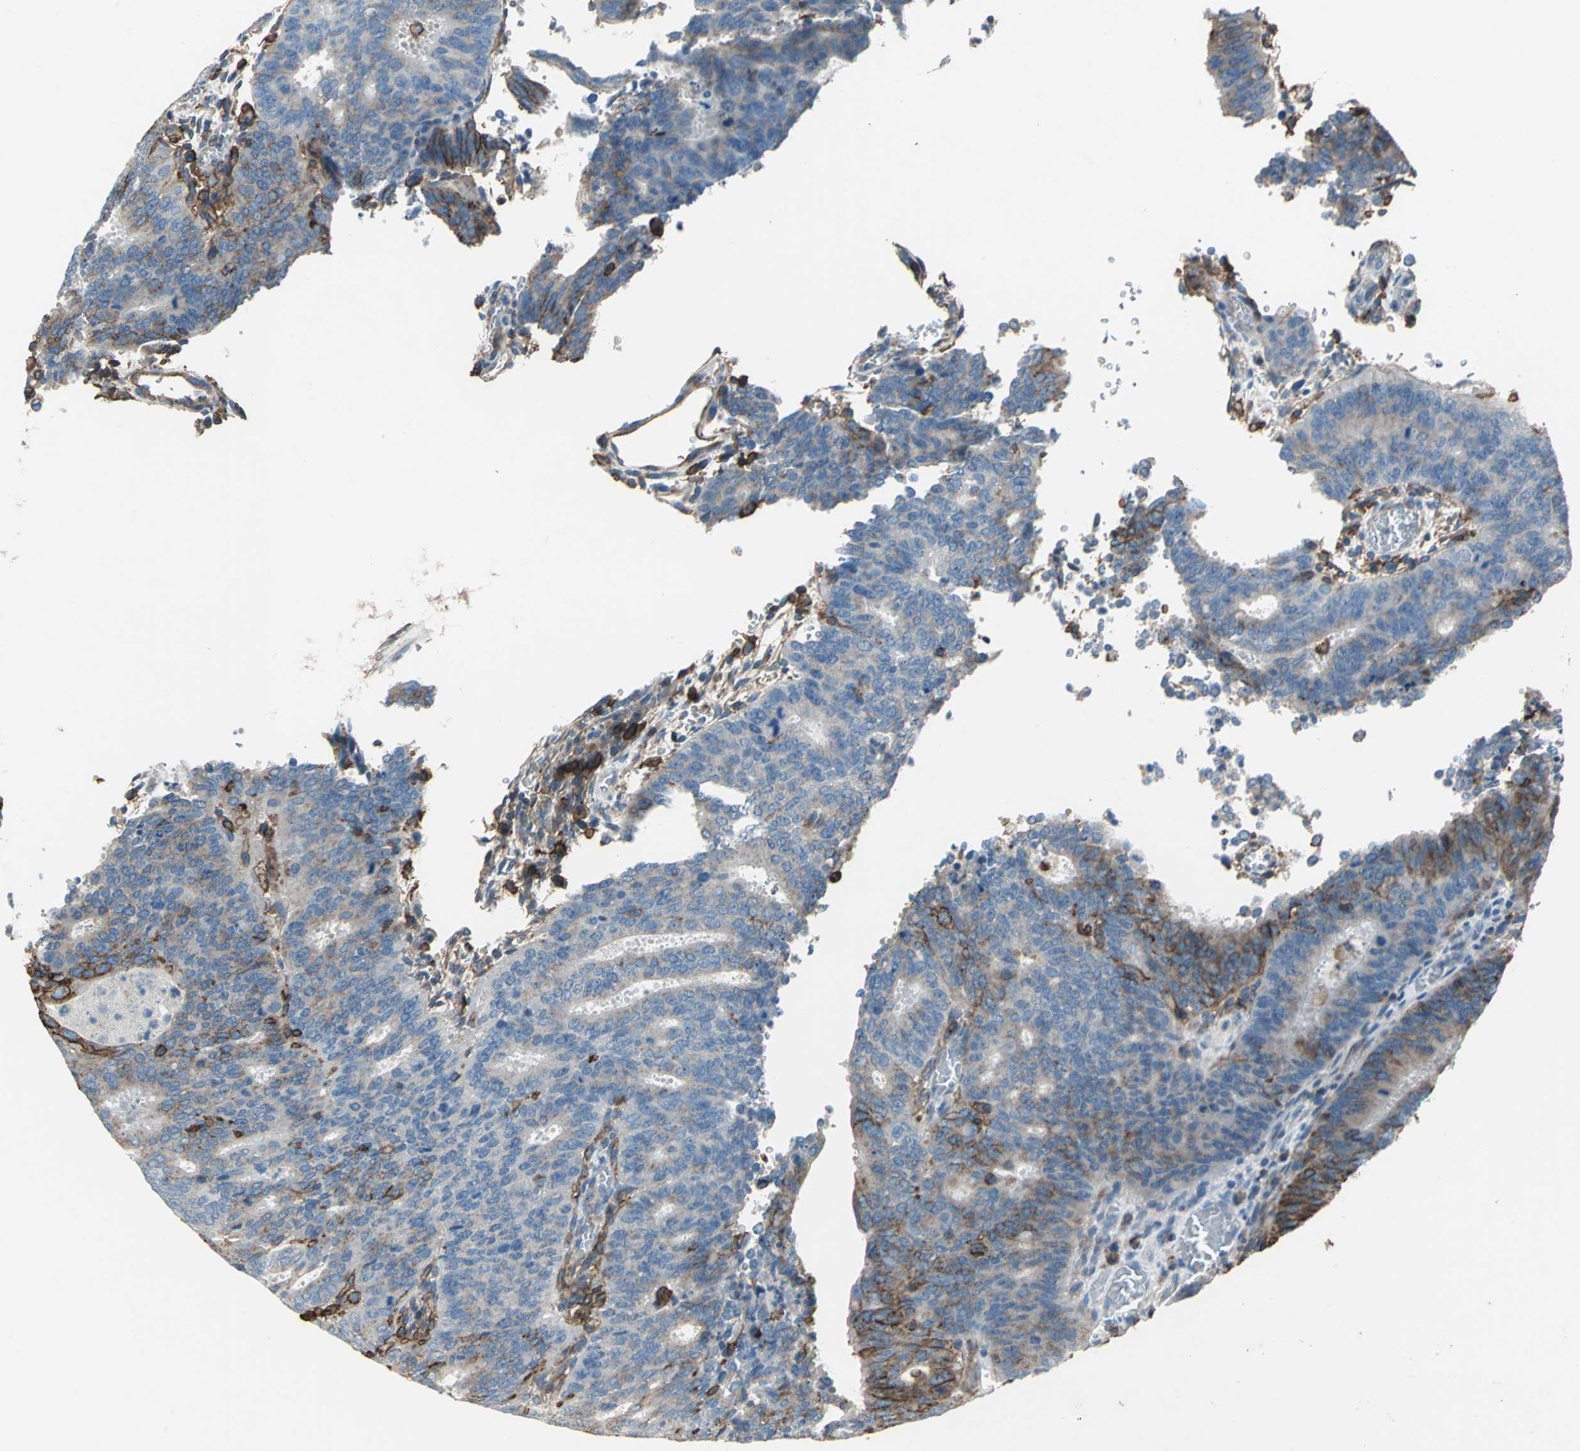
{"staining": {"intensity": "moderate", "quantity": "25%-75%", "location": "cytoplasmic/membranous"}, "tissue": "cervical cancer", "cell_type": "Tumor cells", "image_type": "cancer", "snomed": [{"axis": "morphology", "description": "Adenocarcinoma, NOS"}, {"axis": "topography", "description": "Cervix"}], "caption": "Tumor cells demonstrate medium levels of moderate cytoplasmic/membranous positivity in approximately 25%-75% of cells in human adenocarcinoma (cervical).", "gene": "CD44", "patient": {"sex": "female", "age": 44}}